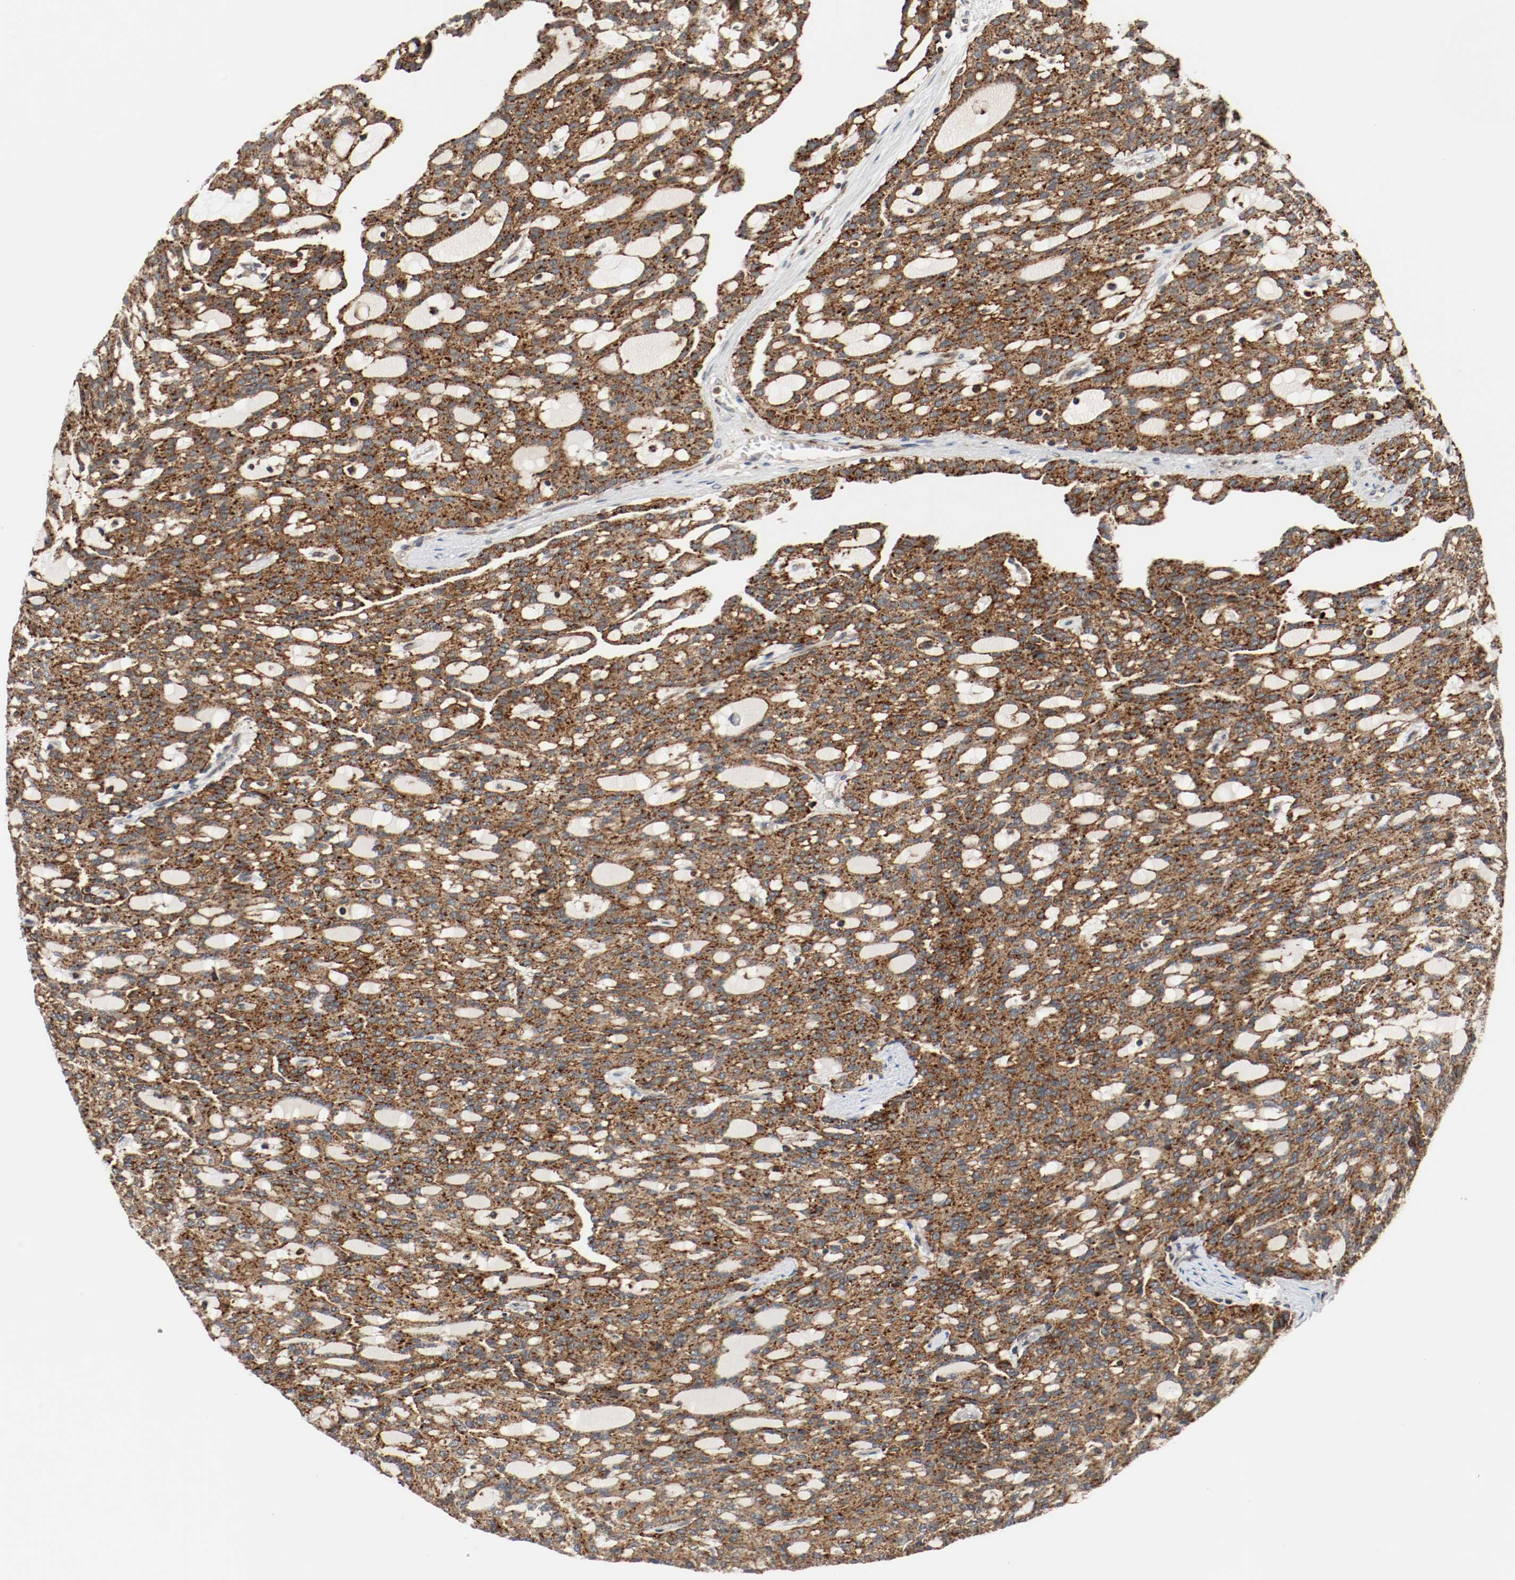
{"staining": {"intensity": "strong", "quantity": ">75%", "location": "cytoplasmic/membranous"}, "tissue": "renal cancer", "cell_type": "Tumor cells", "image_type": "cancer", "snomed": [{"axis": "morphology", "description": "Adenocarcinoma, NOS"}, {"axis": "topography", "description": "Kidney"}], "caption": "Adenocarcinoma (renal) stained for a protein (brown) demonstrates strong cytoplasmic/membranous positive positivity in approximately >75% of tumor cells.", "gene": "LAMP2", "patient": {"sex": "male", "age": 63}}